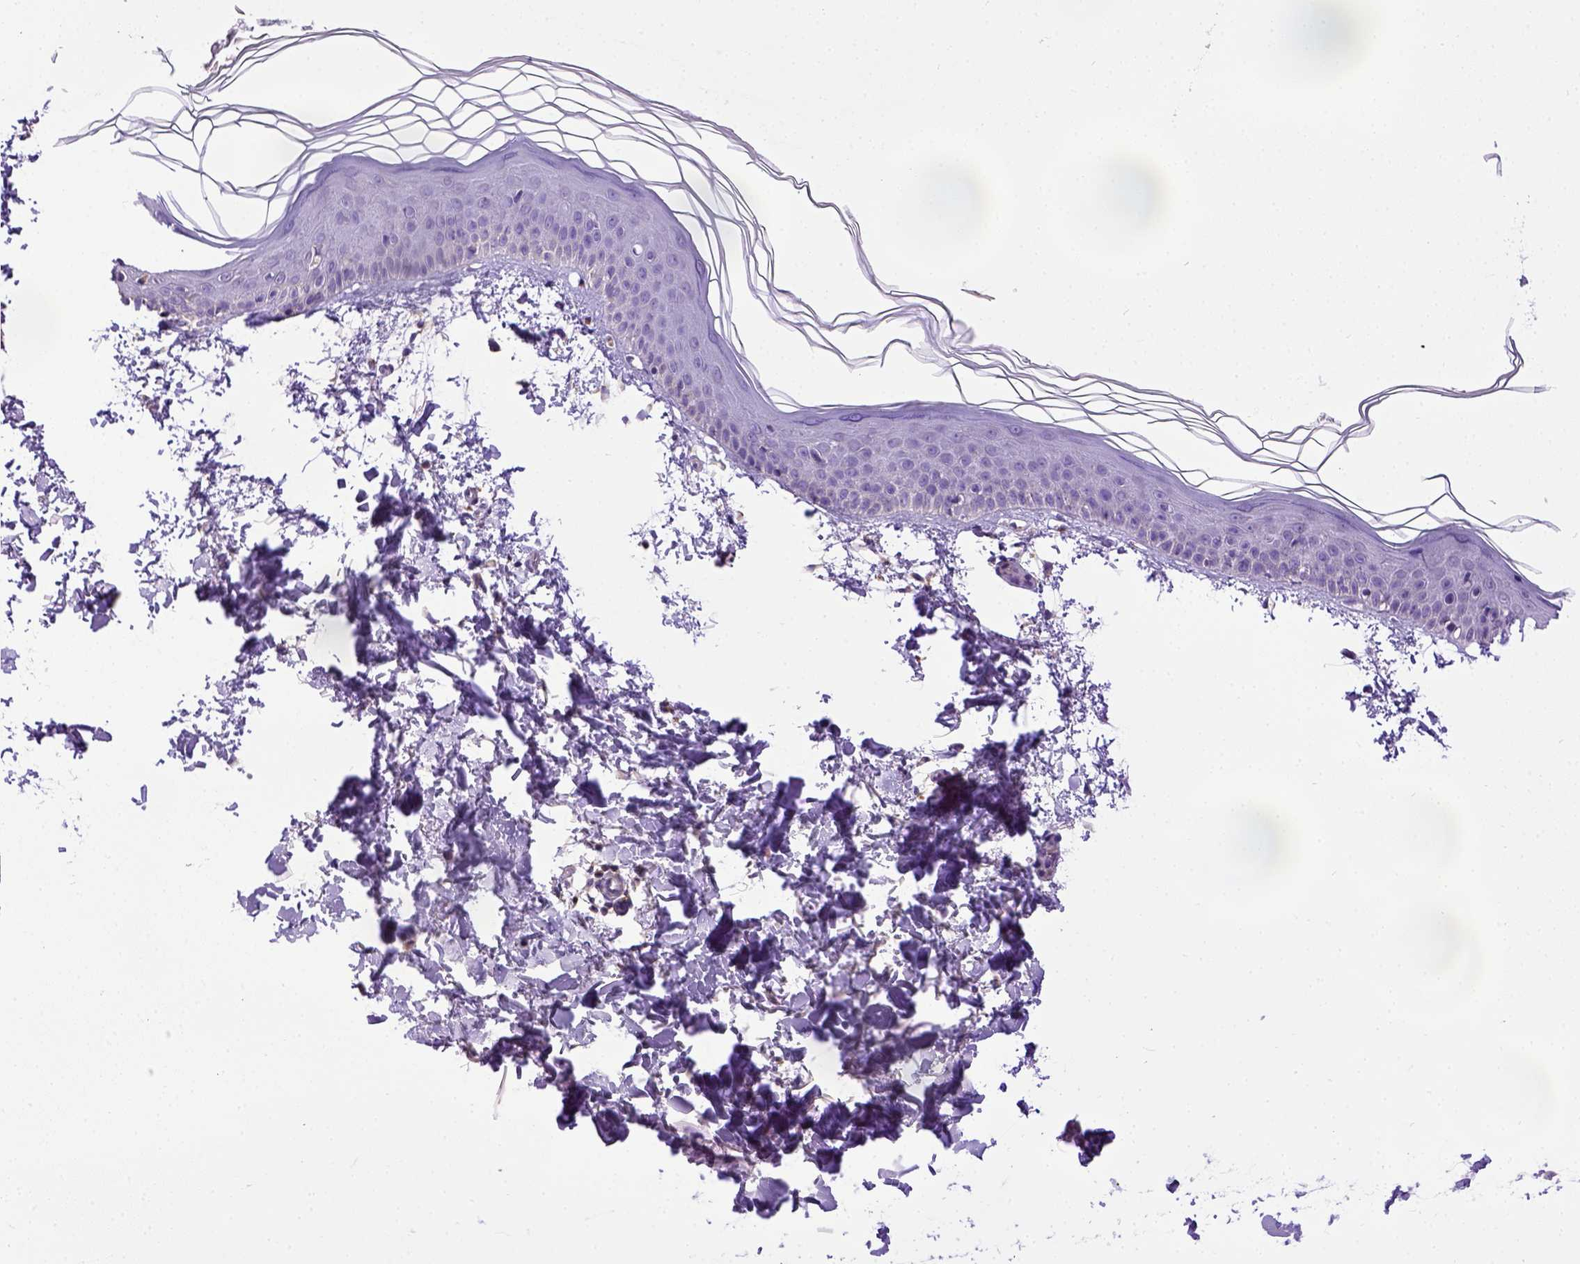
{"staining": {"intensity": "negative", "quantity": "none", "location": "none"}, "tissue": "skin", "cell_type": "Fibroblasts", "image_type": "normal", "snomed": [{"axis": "morphology", "description": "Normal tissue, NOS"}, {"axis": "topography", "description": "Skin"}], "caption": "Immunohistochemical staining of unremarkable skin shows no significant positivity in fibroblasts.", "gene": "SPEF1", "patient": {"sex": "female", "age": 62}}